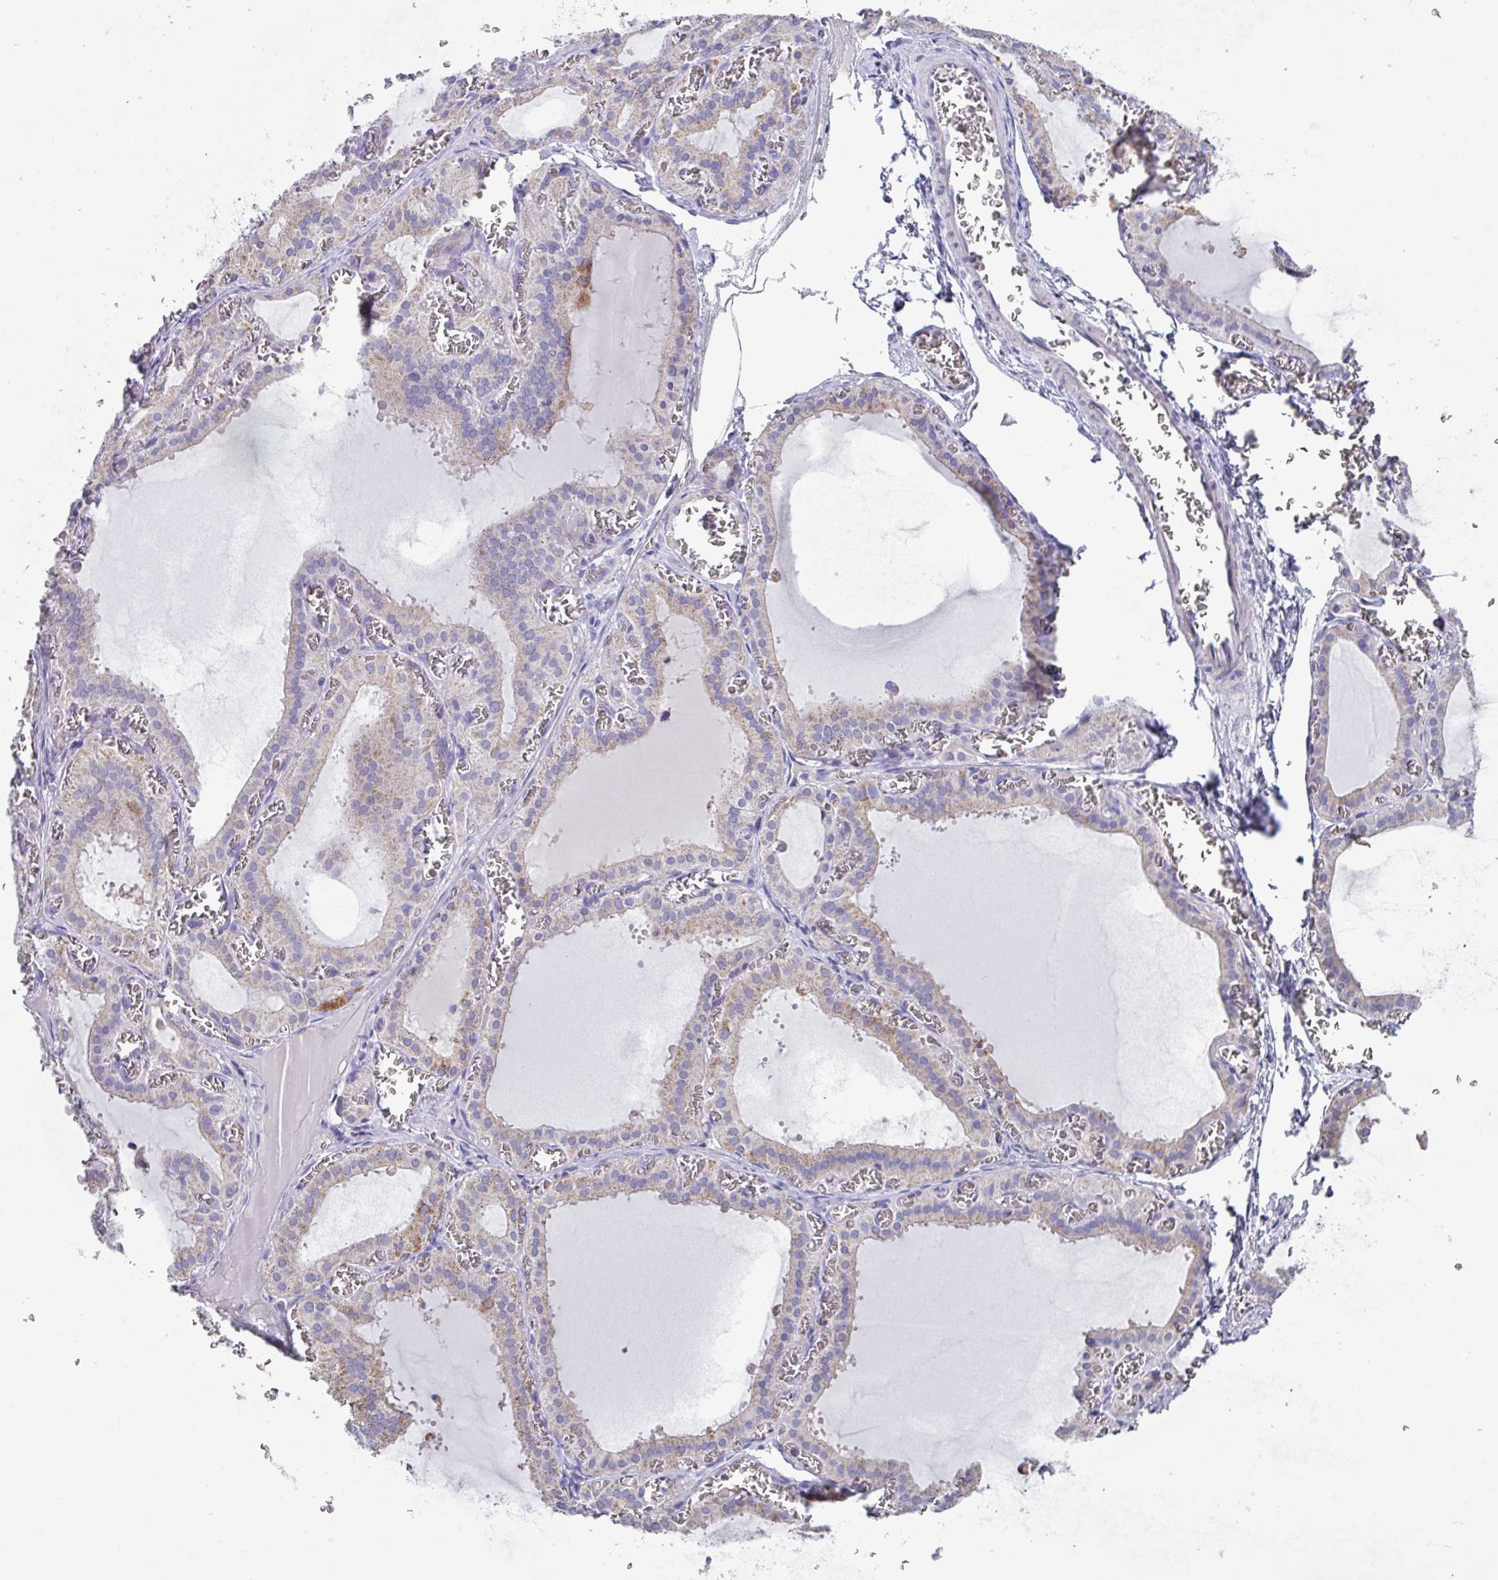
{"staining": {"intensity": "moderate", "quantity": "<25%", "location": "cytoplasmic/membranous"}, "tissue": "thyroid gland", "cell_type": "Glandular cells", "image_type": "normal", "snomed": [{"axis": "morphology", "description": "Normal tissue, NOS"}, {"axis": "topography", "description": "Thyroid gland"}], "caption": "Approximately <25% of glandular cells in unremarkable human thyroid gland show moderate cytoplasmic/membranous protein staining as visualized by brown immunohistochemical staining.", "gene": "MT", "patient": {"sex": "female", "age": 30}}